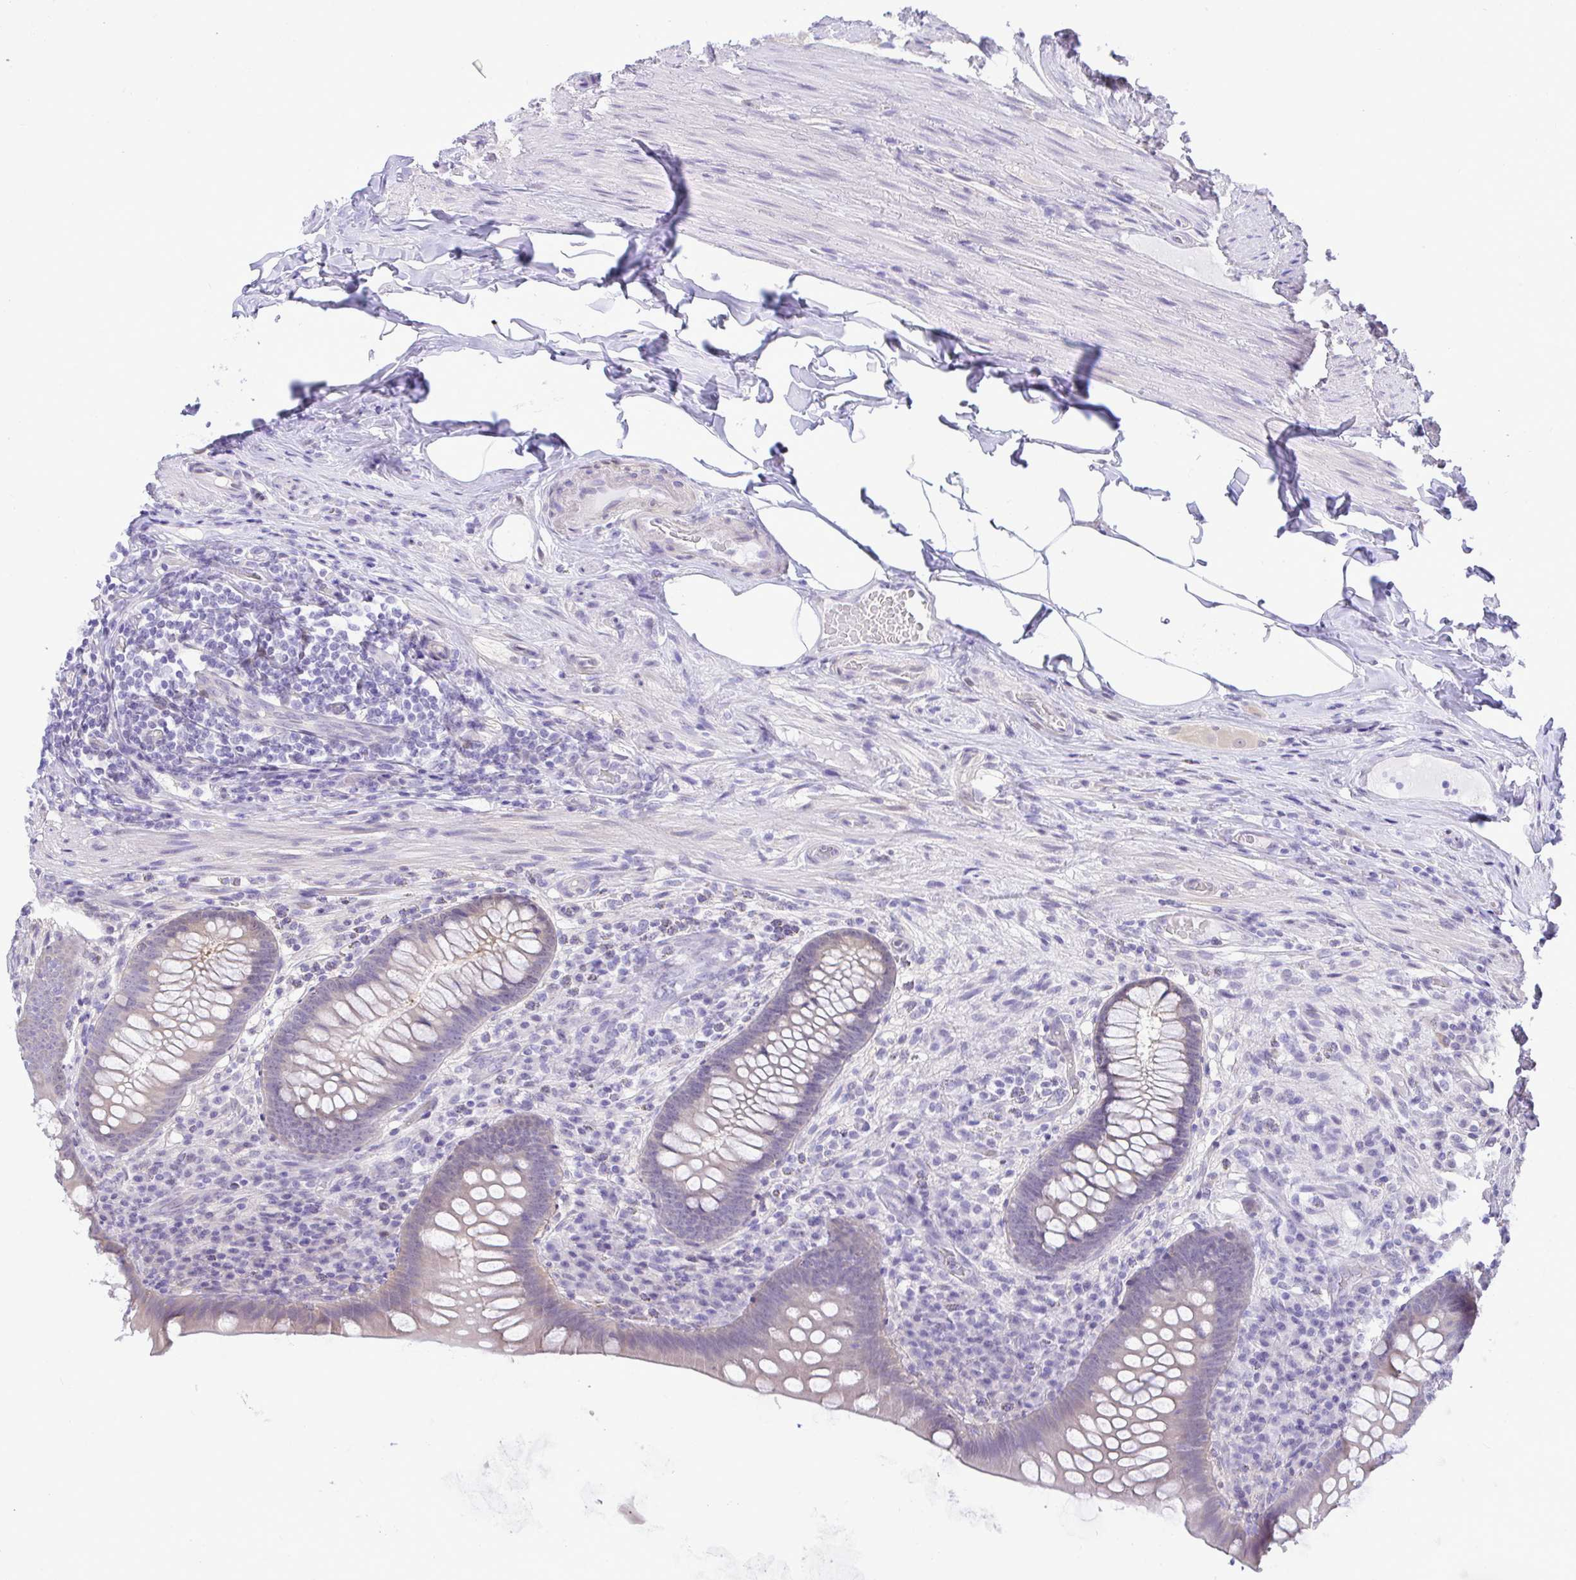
{"staining": {"intensity": "negative", "quantity": "none", "location": "none"}, "tissue": "appendix", "cell_type": "Glandular cells", "image_type": "normal", "snomed": [{"axis": "morphology", "description": "Normal tissue, NOS"}, {"axis": "topography", "description": "Appendix"}], "caption": "Immunohistochemistry image of unremarkable appendix: appendix stained with DAB (3,3'-diaminobenzidine) displays no significant protein positivity in glandular cells.", "gene": "ZNF485", "patient": {"sex": "male", "age": 71}}